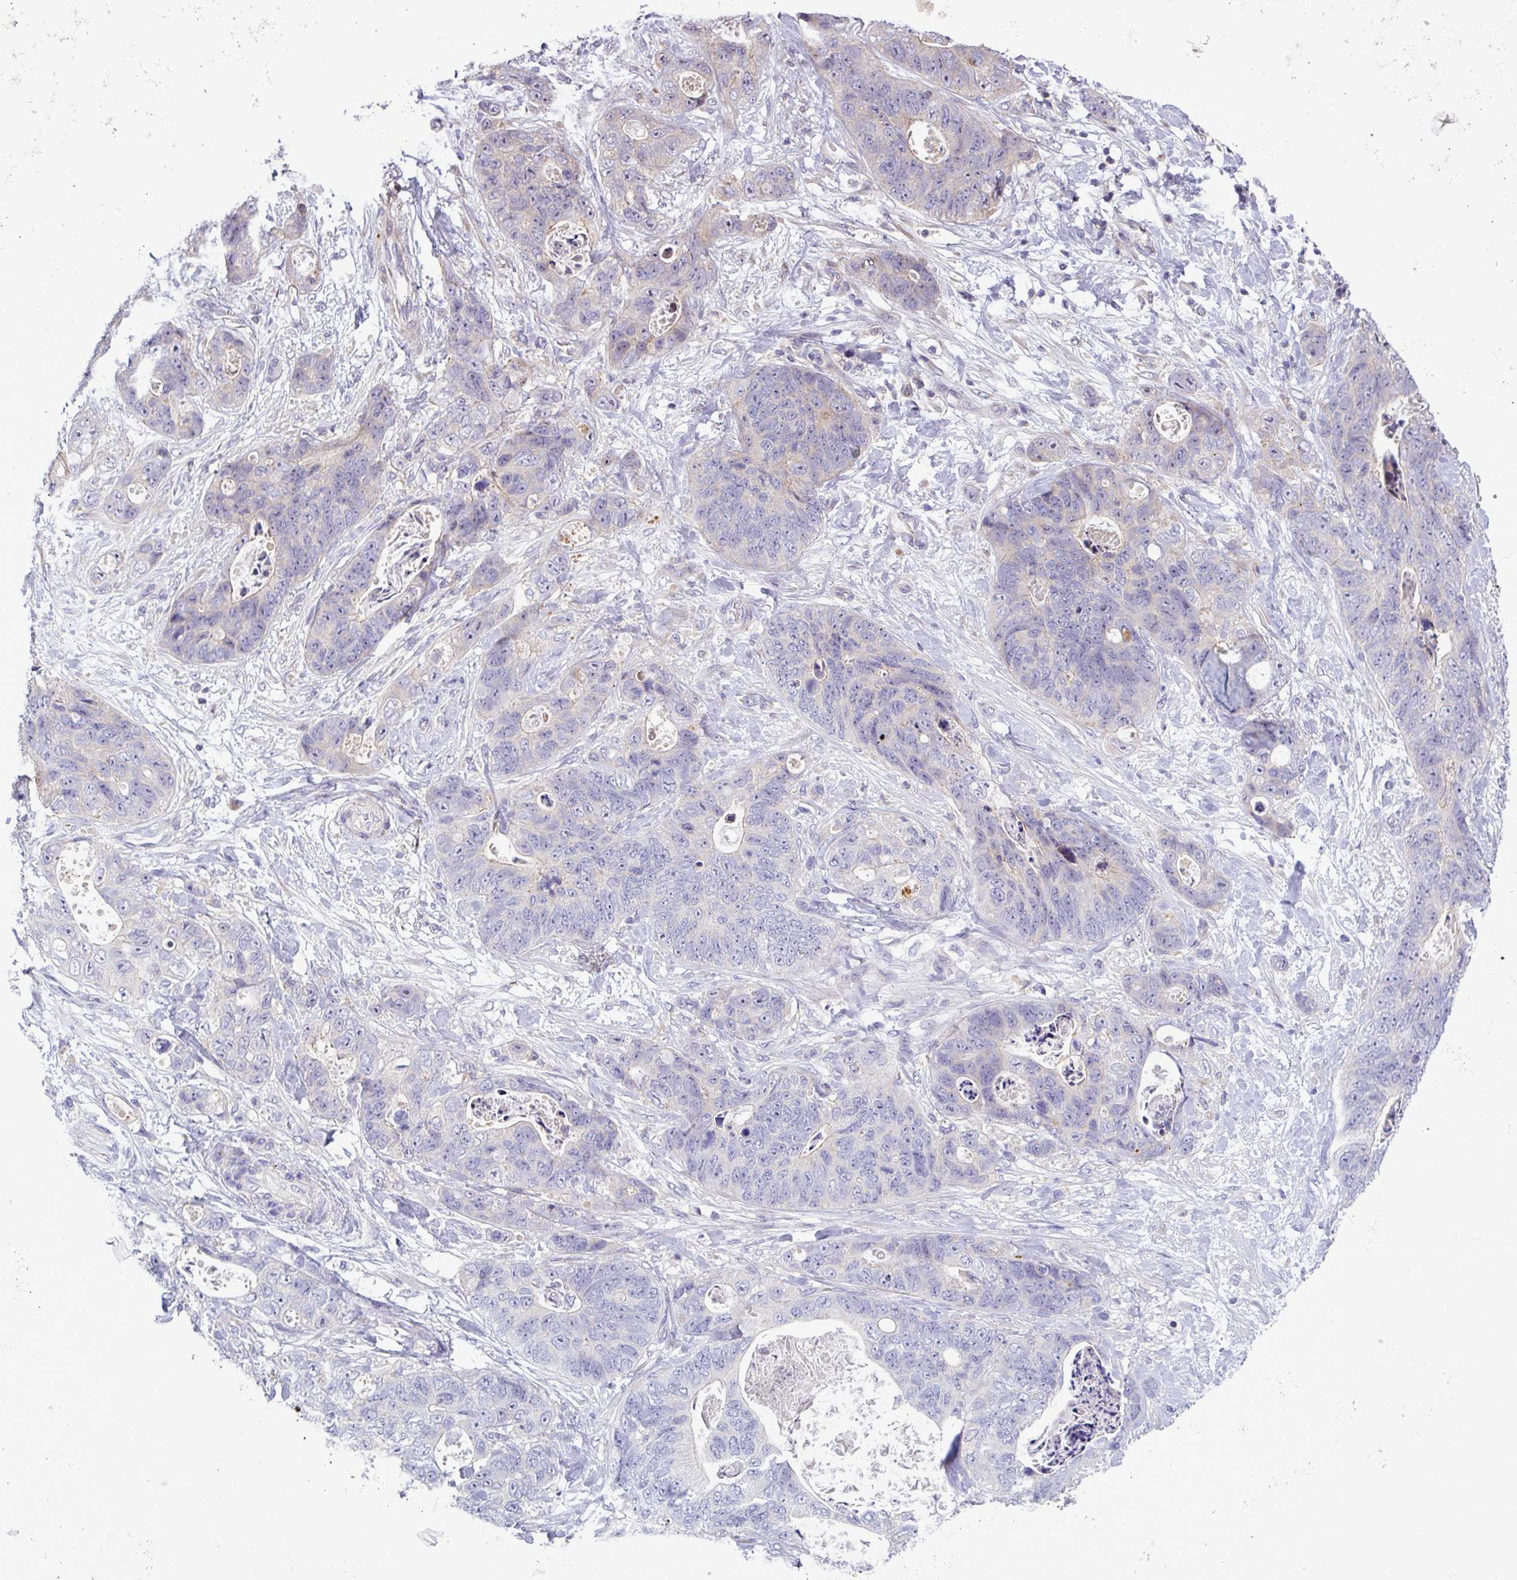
{"staining": {"intensity": "negative", "quantity": "none", "location": "none"}, "tissue": "stomach cancer", "cell_type": "Tumor cells", "image_type": "cancer", "snomed": [{"axis": "morphology", "description": "Normal tissue, NOS"}, {"axis": "morphology", "description": "Adenocarcinoma, NOS"}, {"axis": "topography", "description": "Stomach"}], "caption": "IHC photomicrograph of human stomach adenocarcinoma stained for a protein (brown), which exhibits no expression in tumor cells.", "gene": "TNFSF12", "patient": {"sex": "female", "age": 89}}